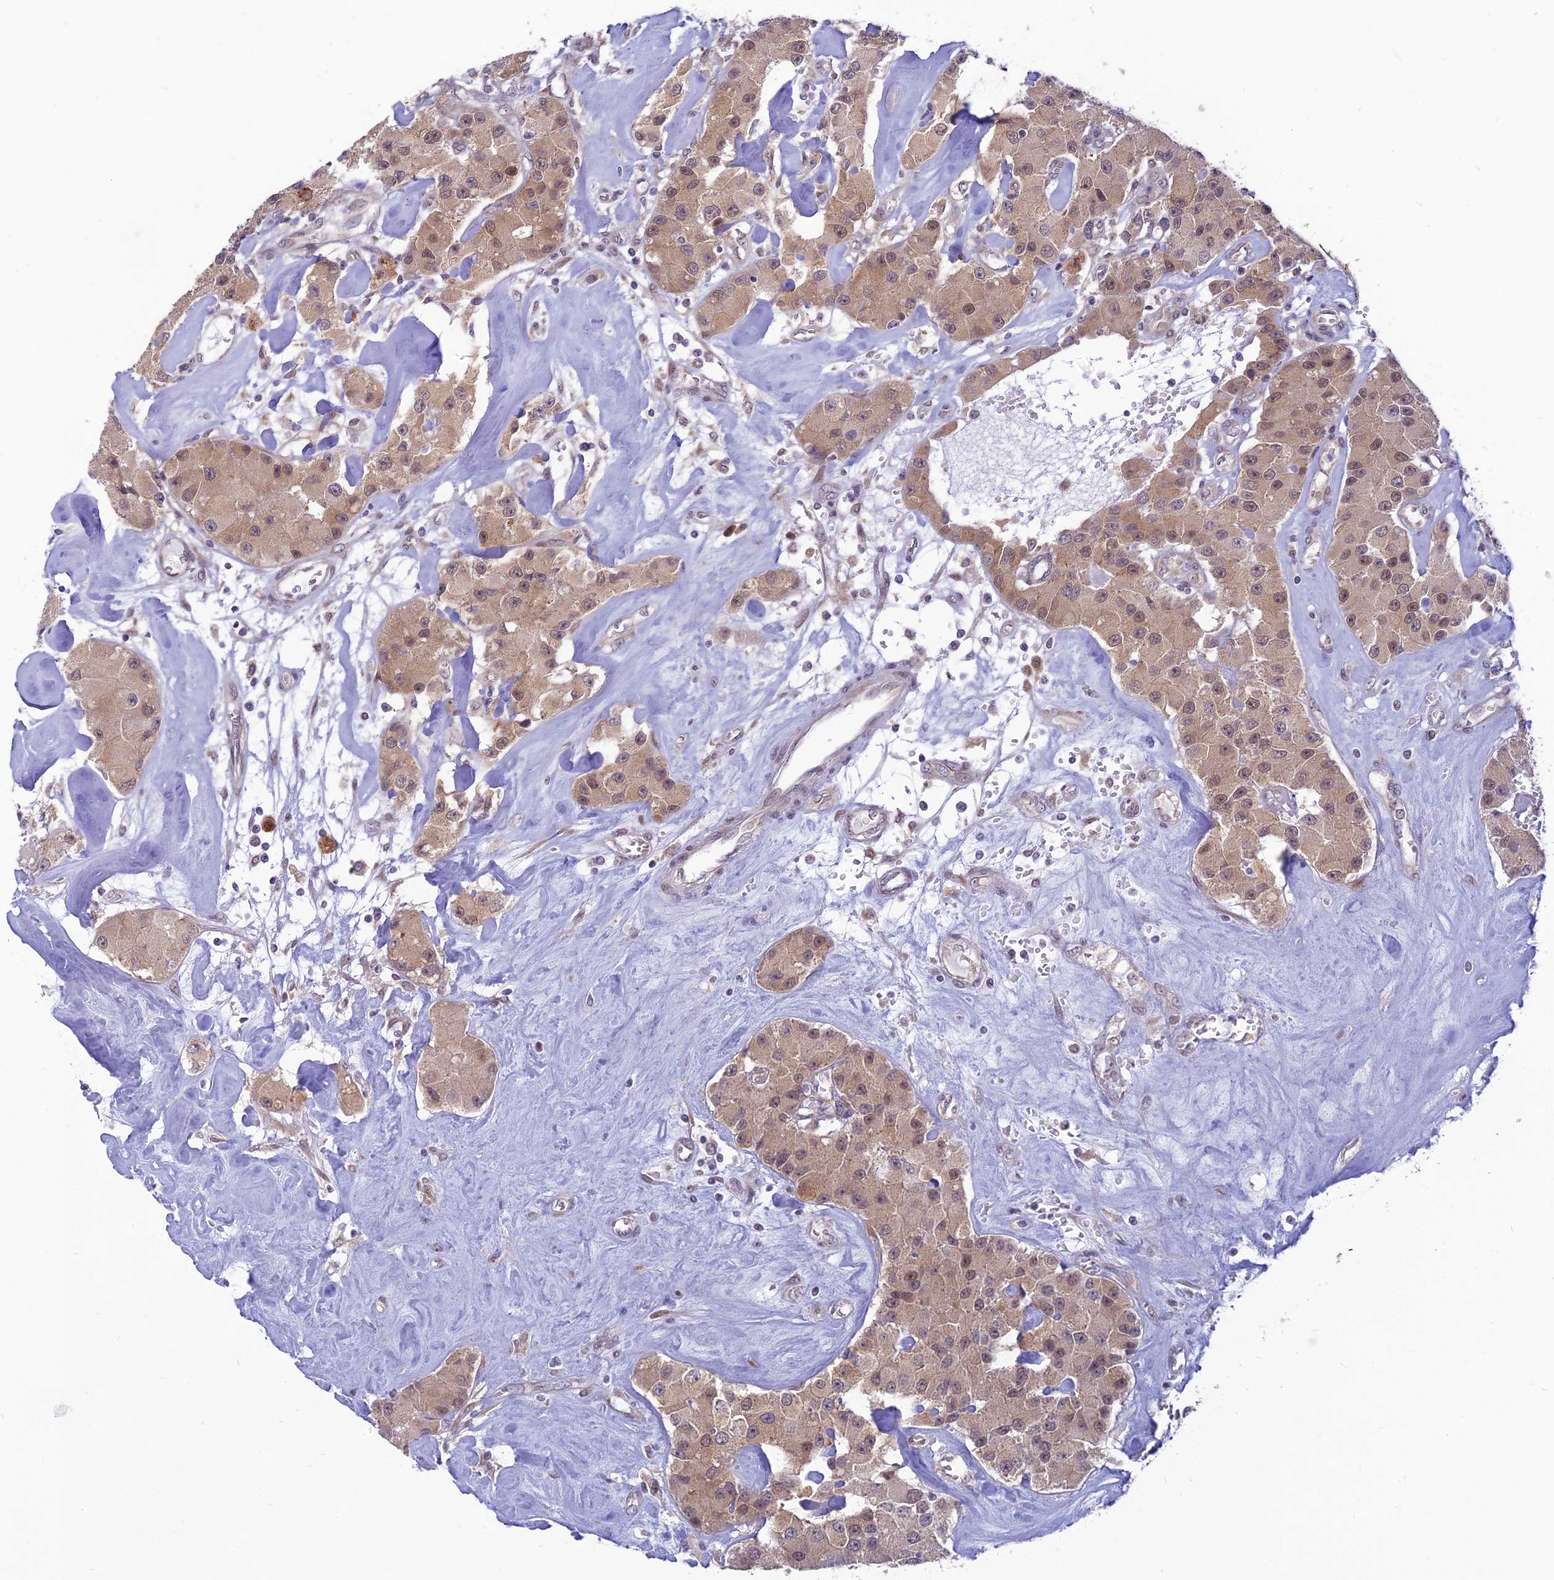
{"staining": {"intensity": "weak", "quantity": ">75%", "location": "cytoplasmic/membranous,nuclear"}, "tissue": "carcinoid", "cell_type": "Tumor cells", "image_type": "cancer", "snomed": [{"axis": "morphology", "description": "Carcinoid, malignant, NOS"}, {"axis": "topography", "description": "Pancreas"}], "caption": "DAB immunohistochemical staining of carcinoid displays weak cytoplasmic/membranous and nuclear protein expression in approximately >75% of tumor cells.", "gene": "SKIC8", "patient": {"sex": "male", "age": 41}}